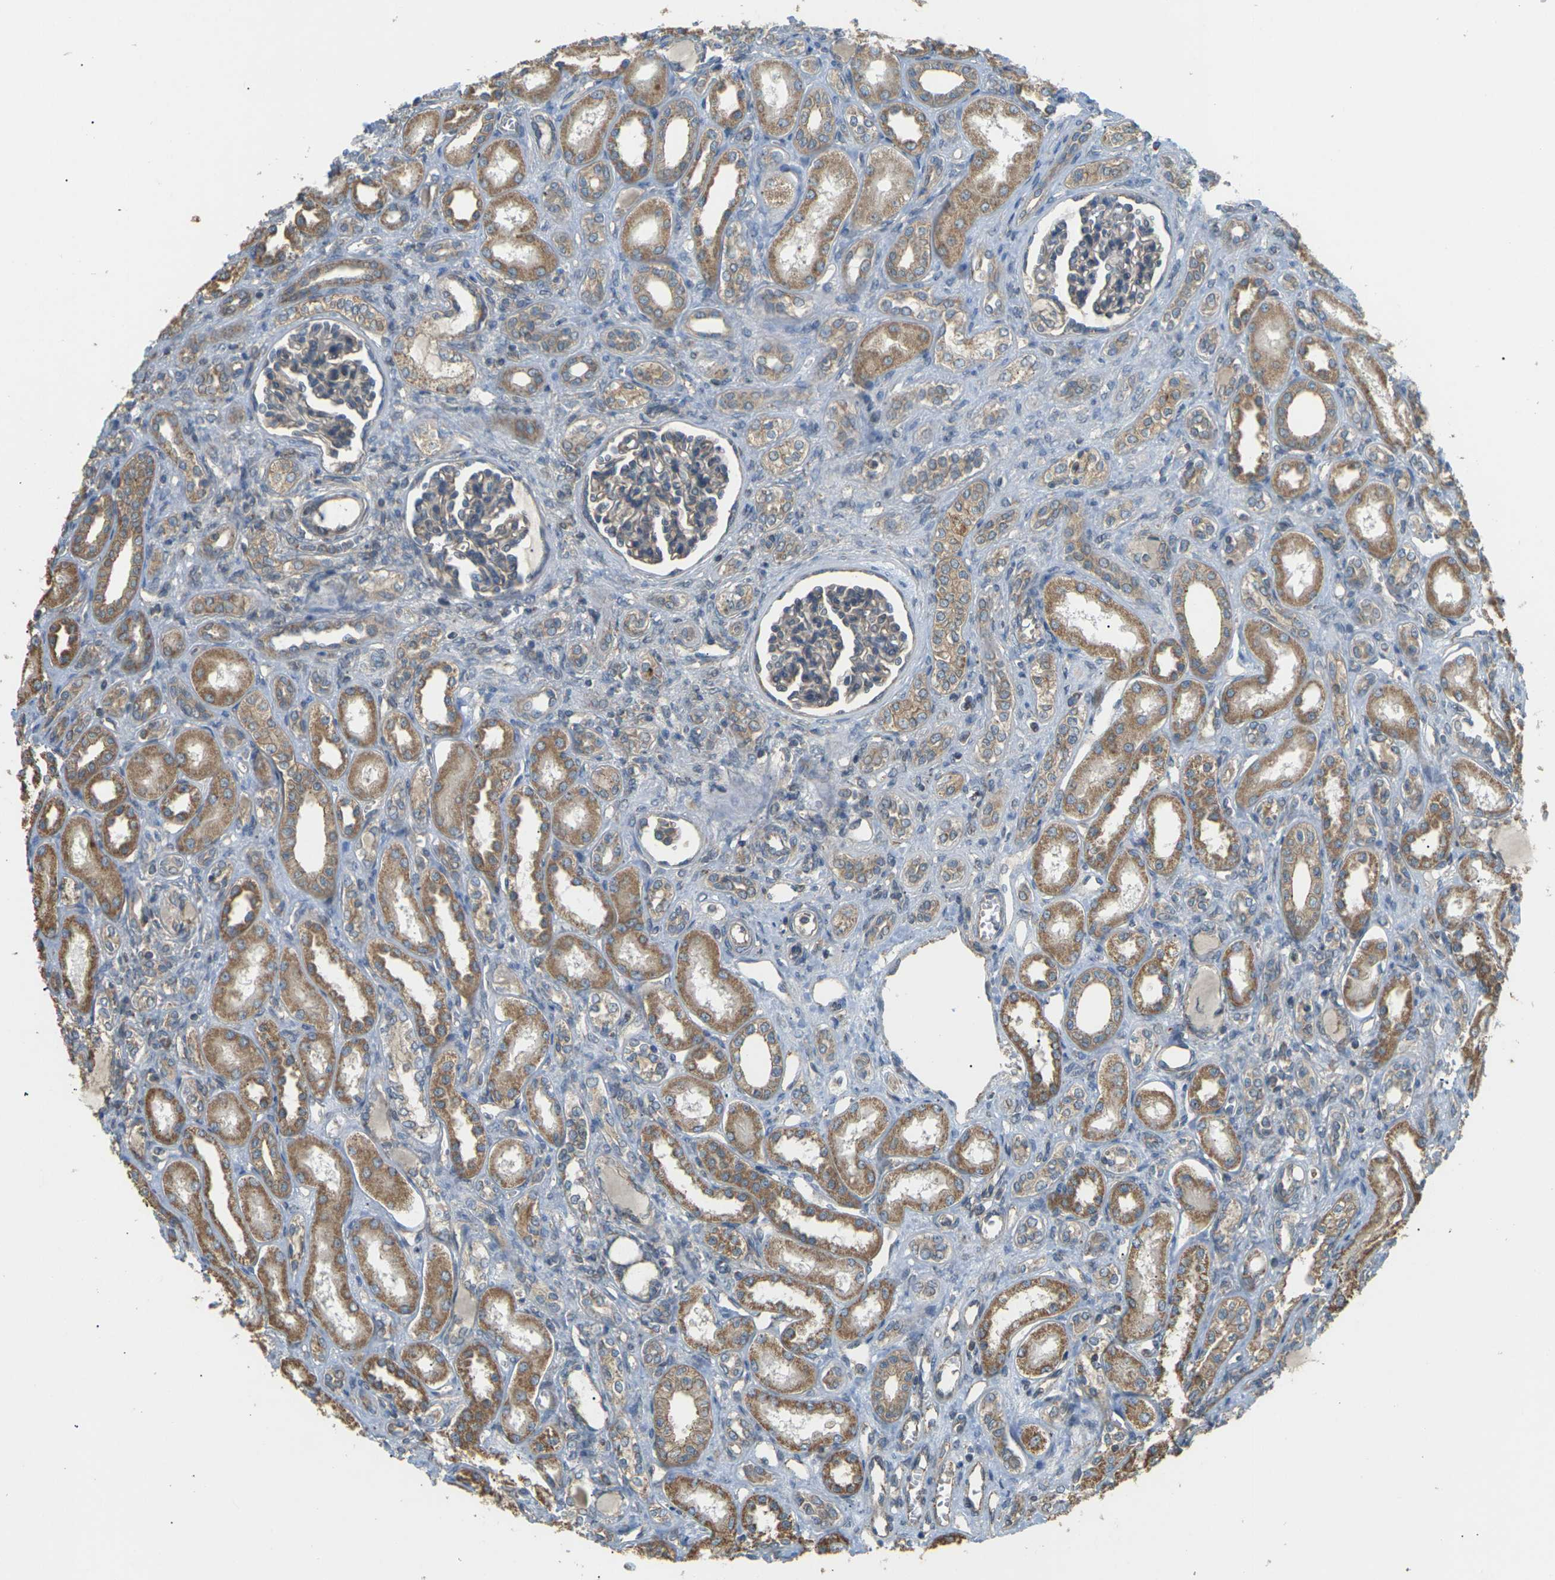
{"staining": {"intensity": "weak", "quantity": ">75%", "location": "cytoplasmic/membranous"}, "tissue": "kidney", "cell_type": "Cells in glomeruli", "image_type": "normal", "snomed": [{"axis": "morphology", "description": "Normal tissue, NOS"}, {"axis": "topography", "description": "Kidney"}], "caption": "A high-resolution micrograph shows immunohistochemistry (IHC) staining of benign kidney, which exhibits weak cytoplasmic/membranous expression in about >75% of cells in glomeruli.", "gene": "KSR1", "patient": {"sex": "male", "age": 7}}